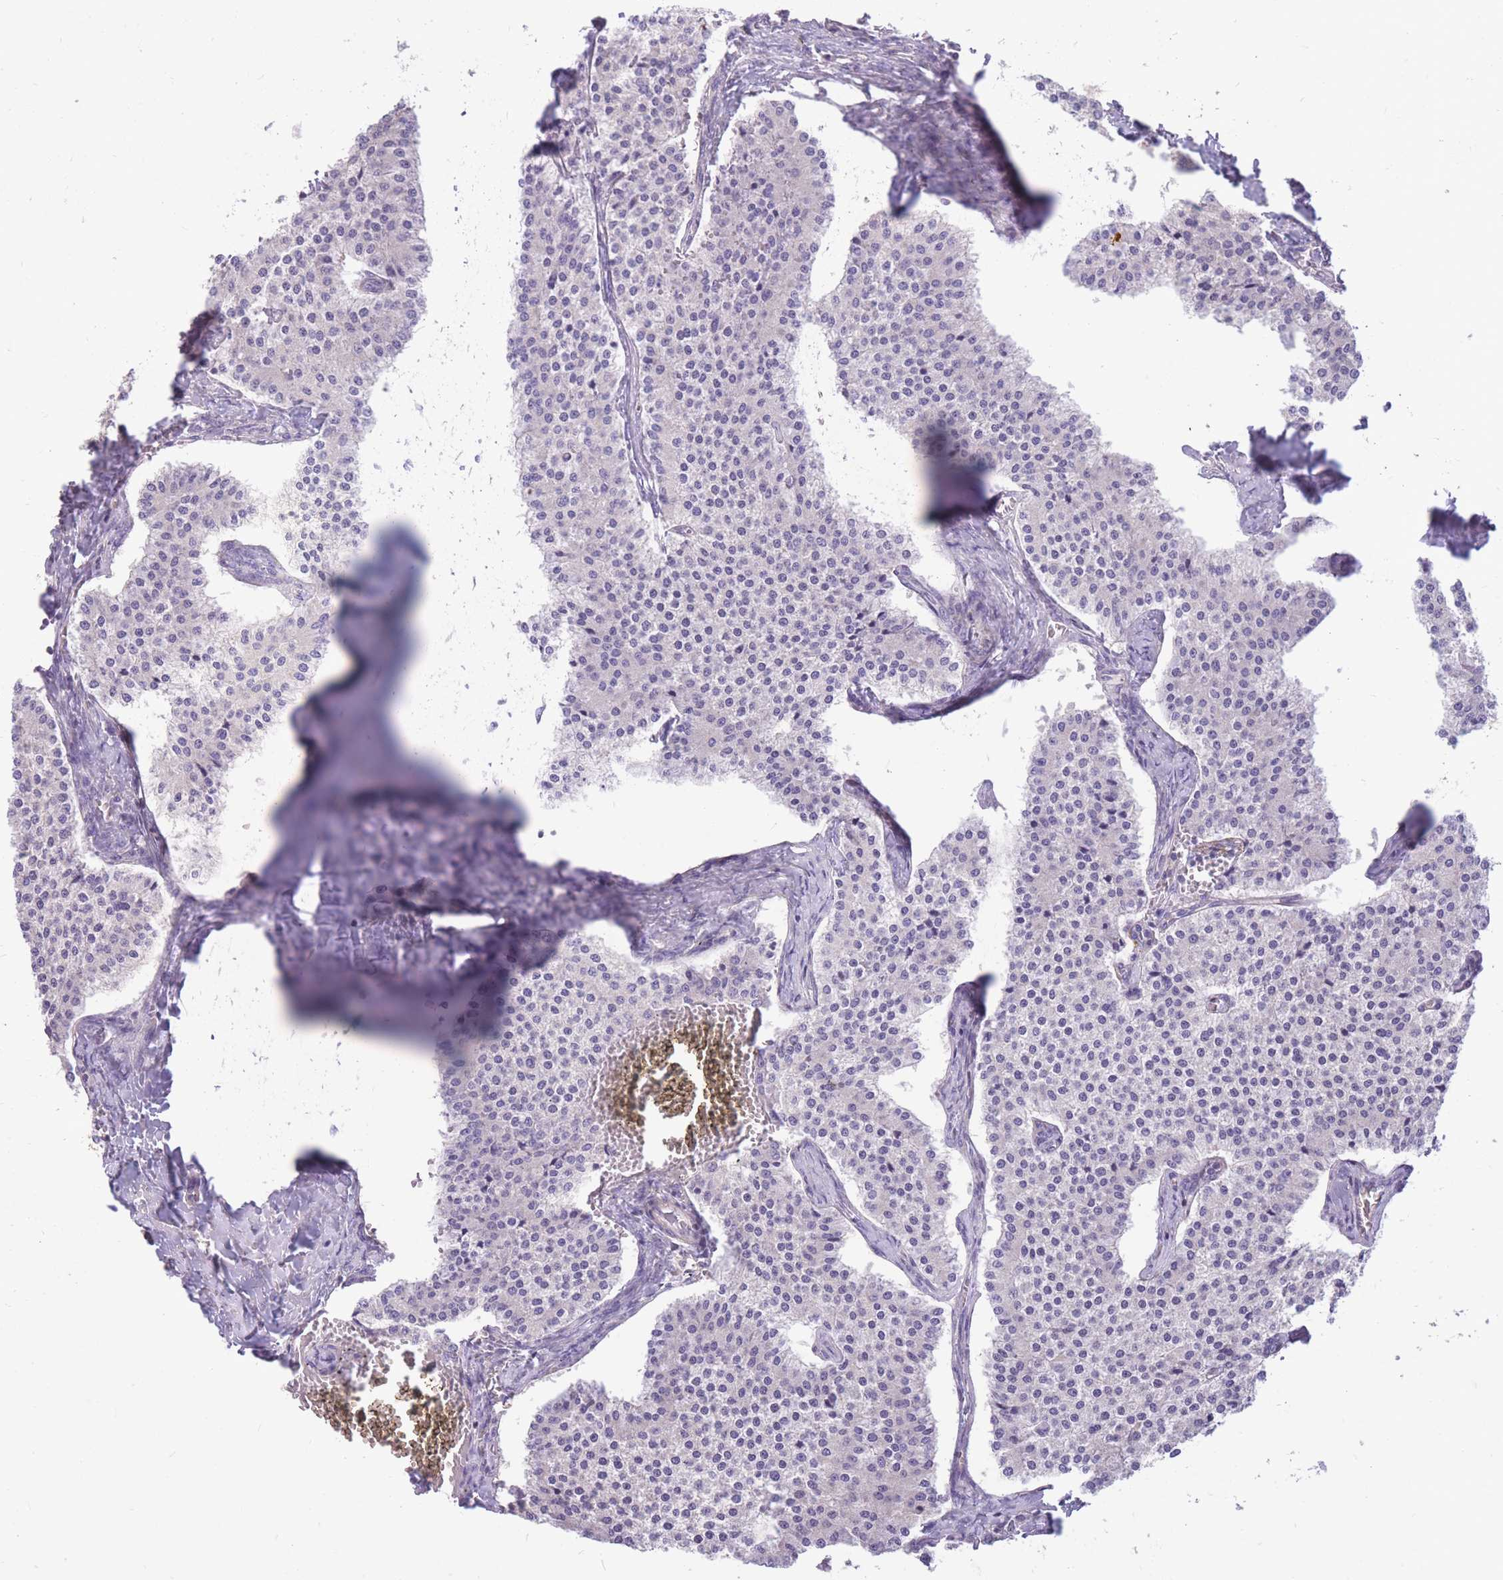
{"staining": {"intensity": "negative", "quantity": "none", "location": "none"}, "tissue": "carcinoid", "cell_type": "Tumor cells", "image_type": "cancer", "snomed": [{"axis": "morphology", "description": "Carcinoid, malignant, NOS"}, {"axis": "topography", "description": "Colon"}], "caption": "Immunohistochemistry (IHC) photomicrograph of human carcinoid stained for a protein (brown), which demonstrates no expression in tumor cells.", "gene": "OR5T1", "patient": {"sex": "female", "age": 52}}